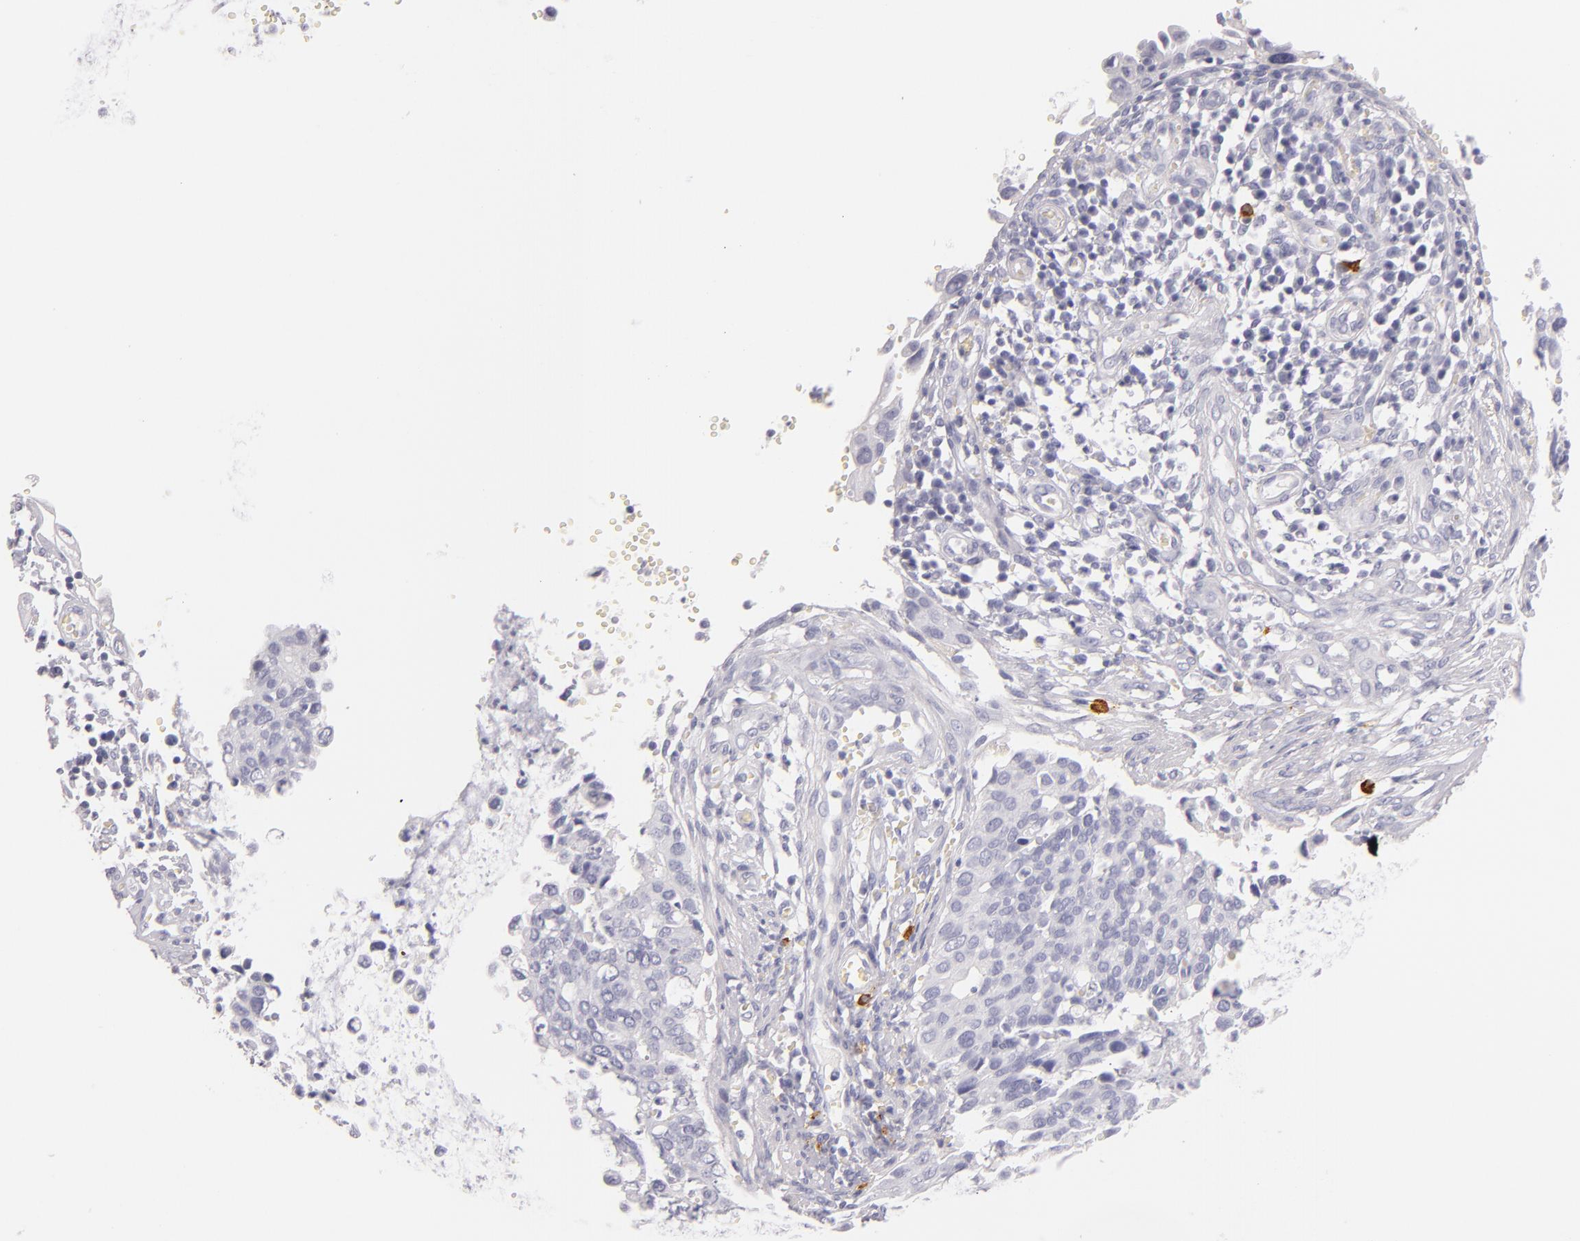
{"staining": {"intensity": "negative", "quantity": "none", "location": "none"}, "tissue": "cervical cancer", "cell_type": "Tumor cells", "image_type": "cancer", "snomed": [{"axis": "morphology", "description": "Normal tissue, NOS"}, {"axis": "morphology", "description": "Squamous cell carcinoma, NOS"}, {"axis": "topography", "description": "Cervix"}], "caption": "DAB immunohistochemical staining of cervical cancer (squamous cell carcinoma) demonstrates no significant positivity in tumor cells.", "gene": "TPSD1", "patient": {"sex": "female", "age": 45}}